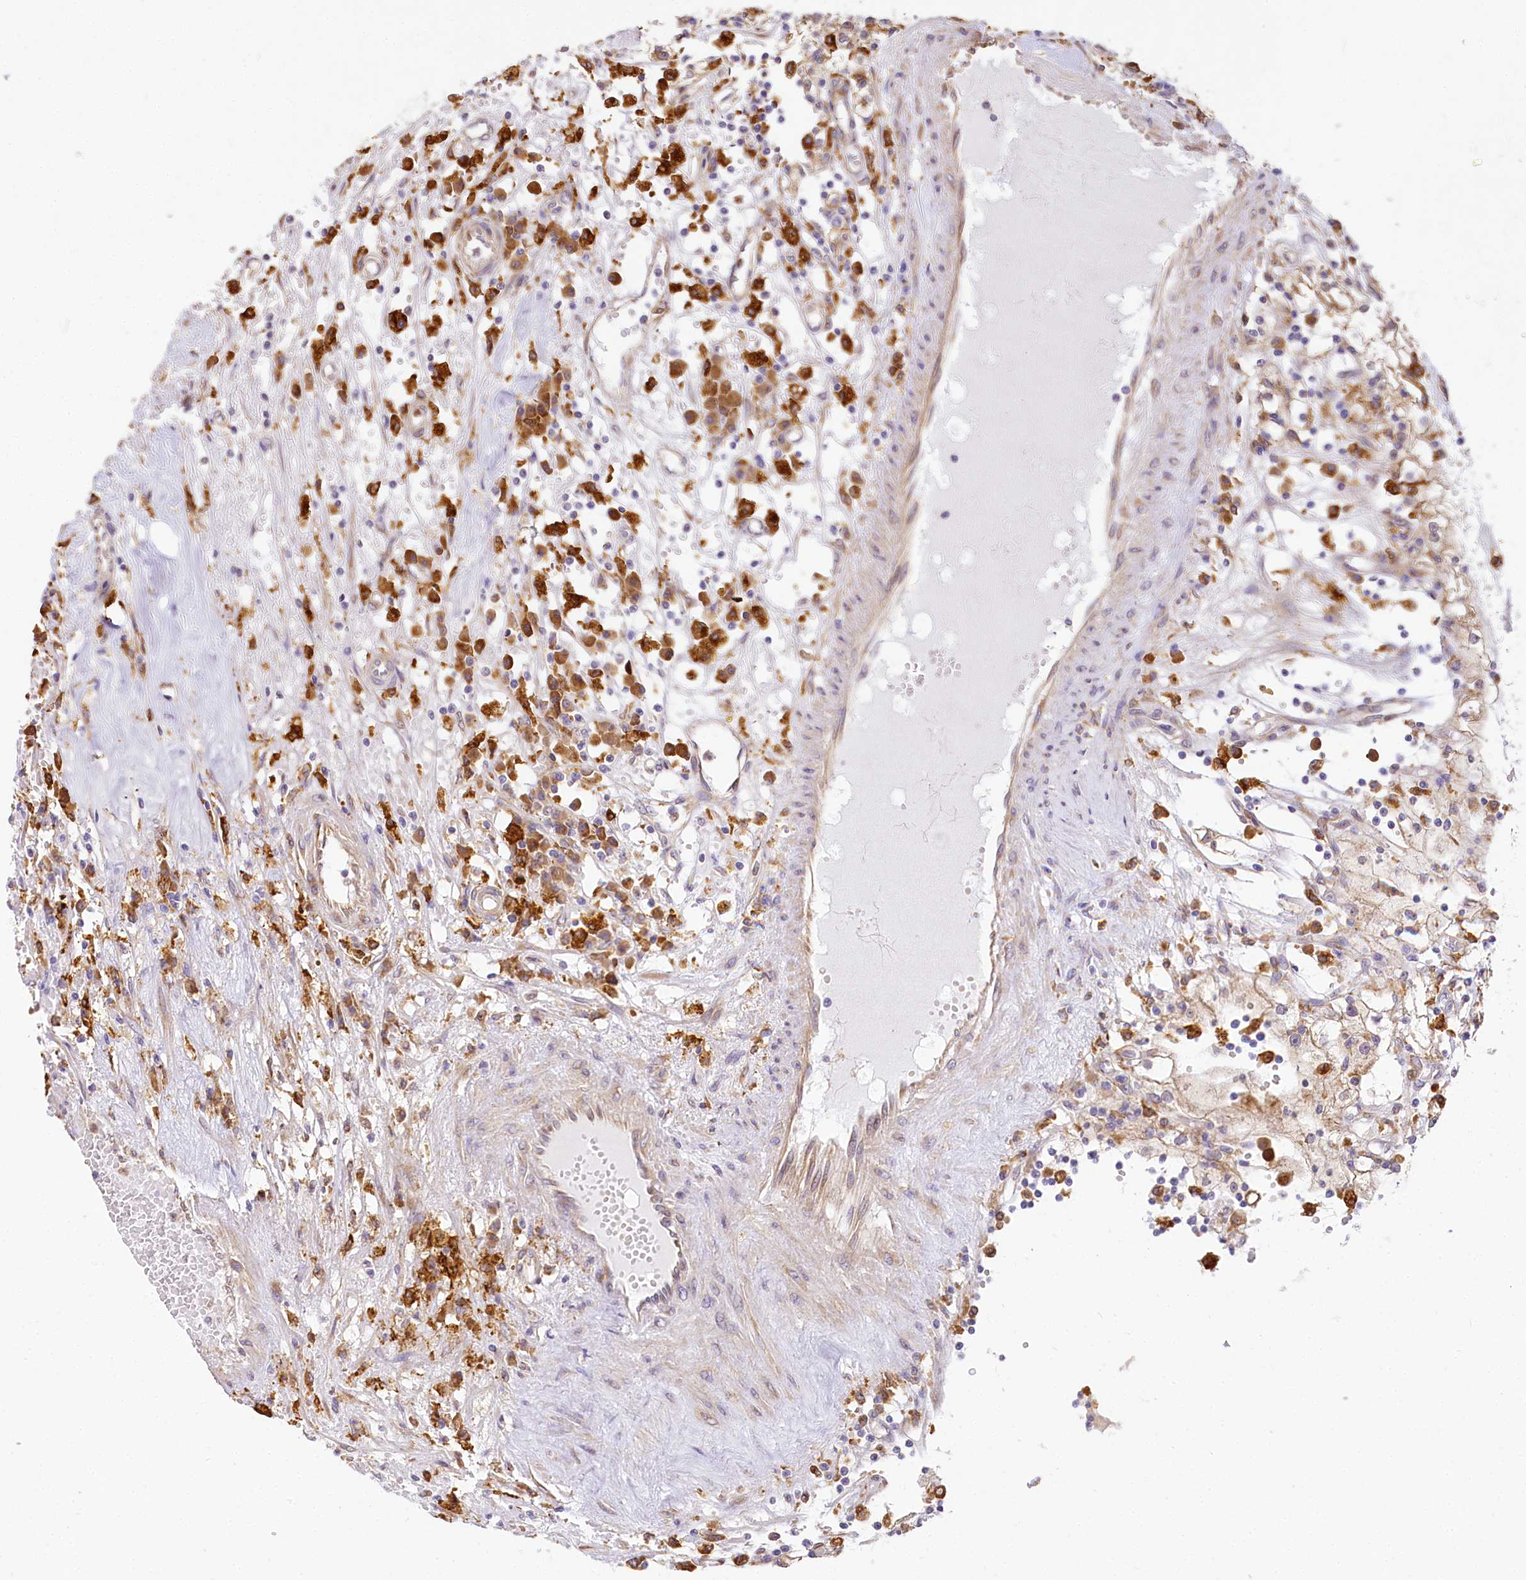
{"staining": {"intensity": "weak", "quantity": "25%-75%", "location": "cytoplasmic/membranous"}, "tissue": "renal cancer", "cell_type": "Tumor cells", "image_type": "cancer", "snomed": [{"axis": "morphology", "description": "Adenocarcinoma, NOS"}, {"axis": "topography", "description": "Kidney"}], "caption": "This photomicrograph reveals renal adenocarcinoma stained with IHC to label a protein in brown. The cytoplasmic/membranous of tumor cells show weak positivity for the protein. Nuclei are counter-stained blue.", "gene": "PPIP5K2", "patient": {"sex": "male", "age": 56}}